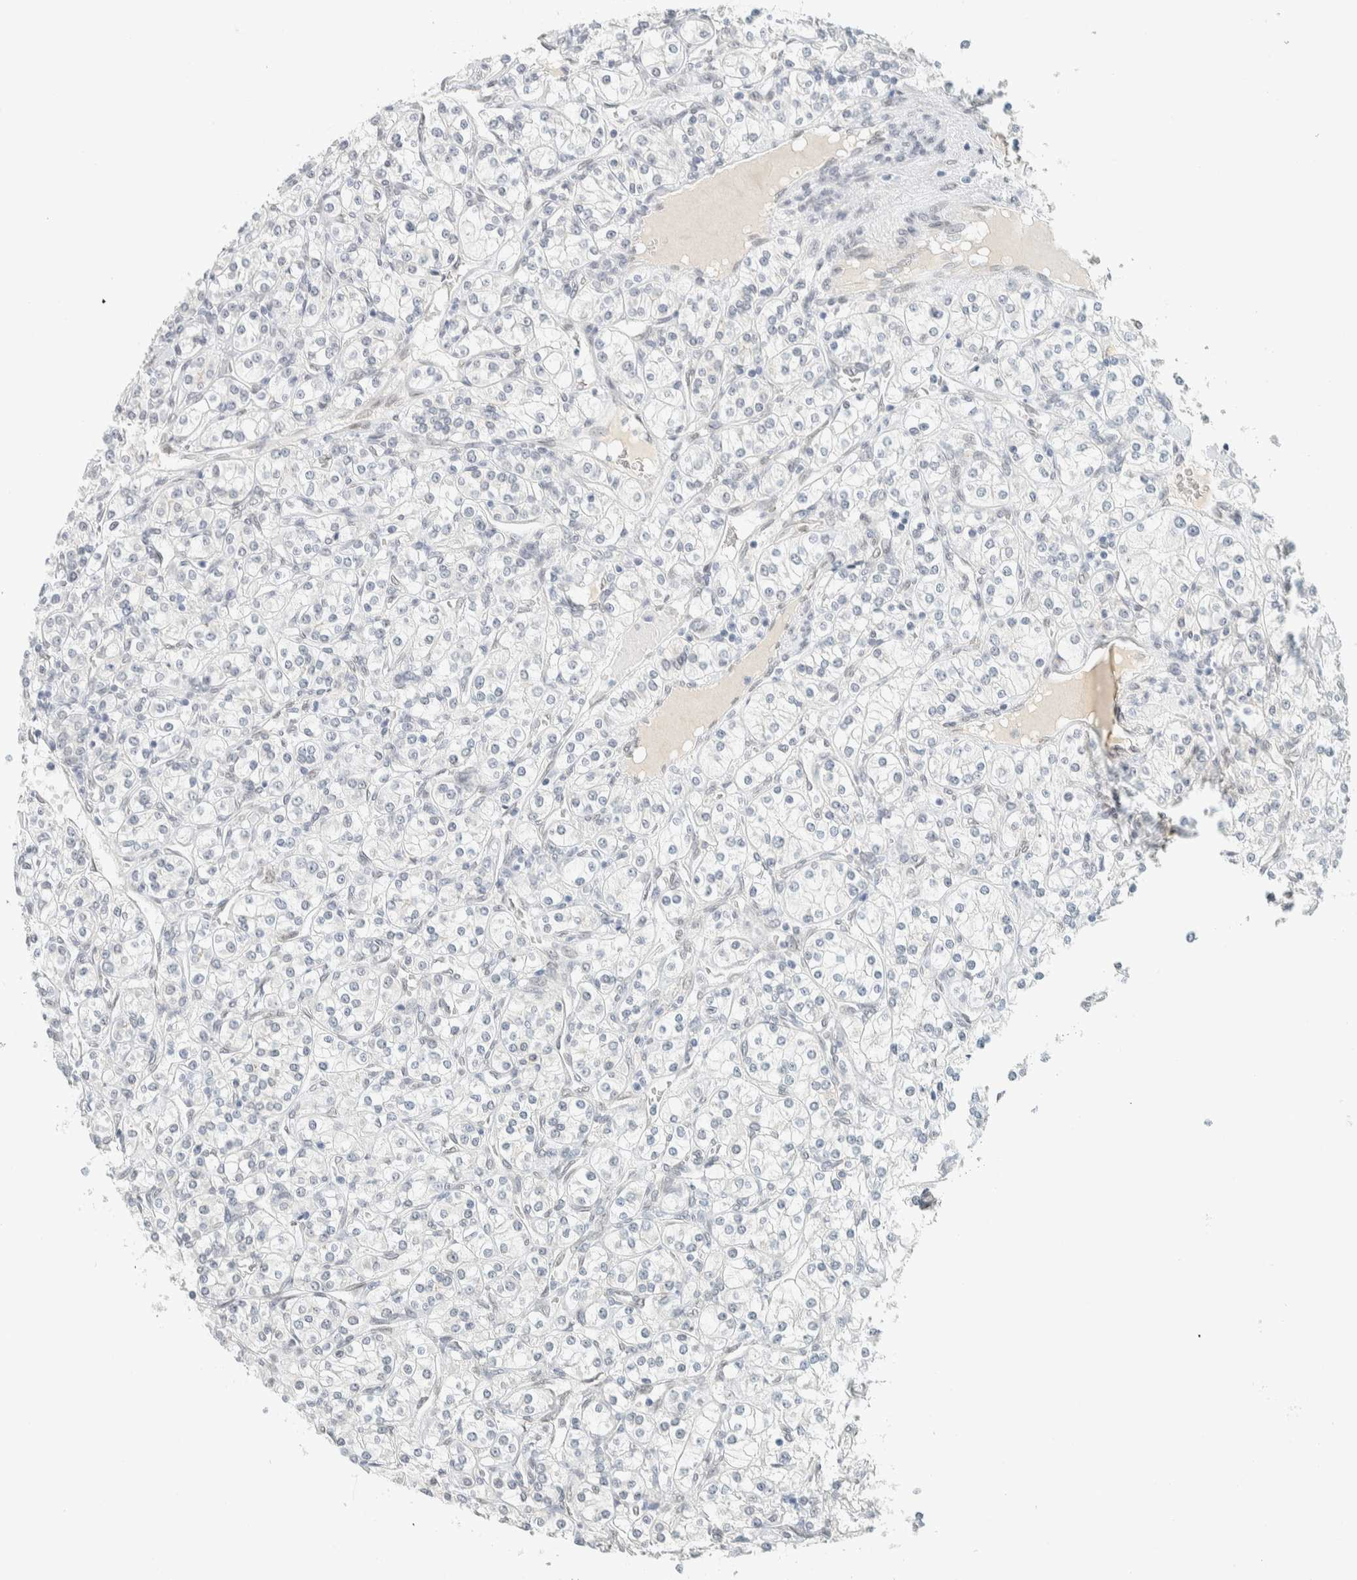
{"staining": {"intensity": "negative", "quantity": "none", "location": "none"}, "tissue": "renal cancer", "cell_type": "Tumor cells", "image_type": "cancer", "snomed": [{"axis": "morphology", "description": "Adenocarcinoma, NOS"}, {"axis": "topography", "description": "Kidney"}], "caption": "Protein analysis of renal adenocarcinoma reveals no significant staining in tumor cells.", "gene": "C1QTNF12", "patient": {"sex": "male", "age": 77}}